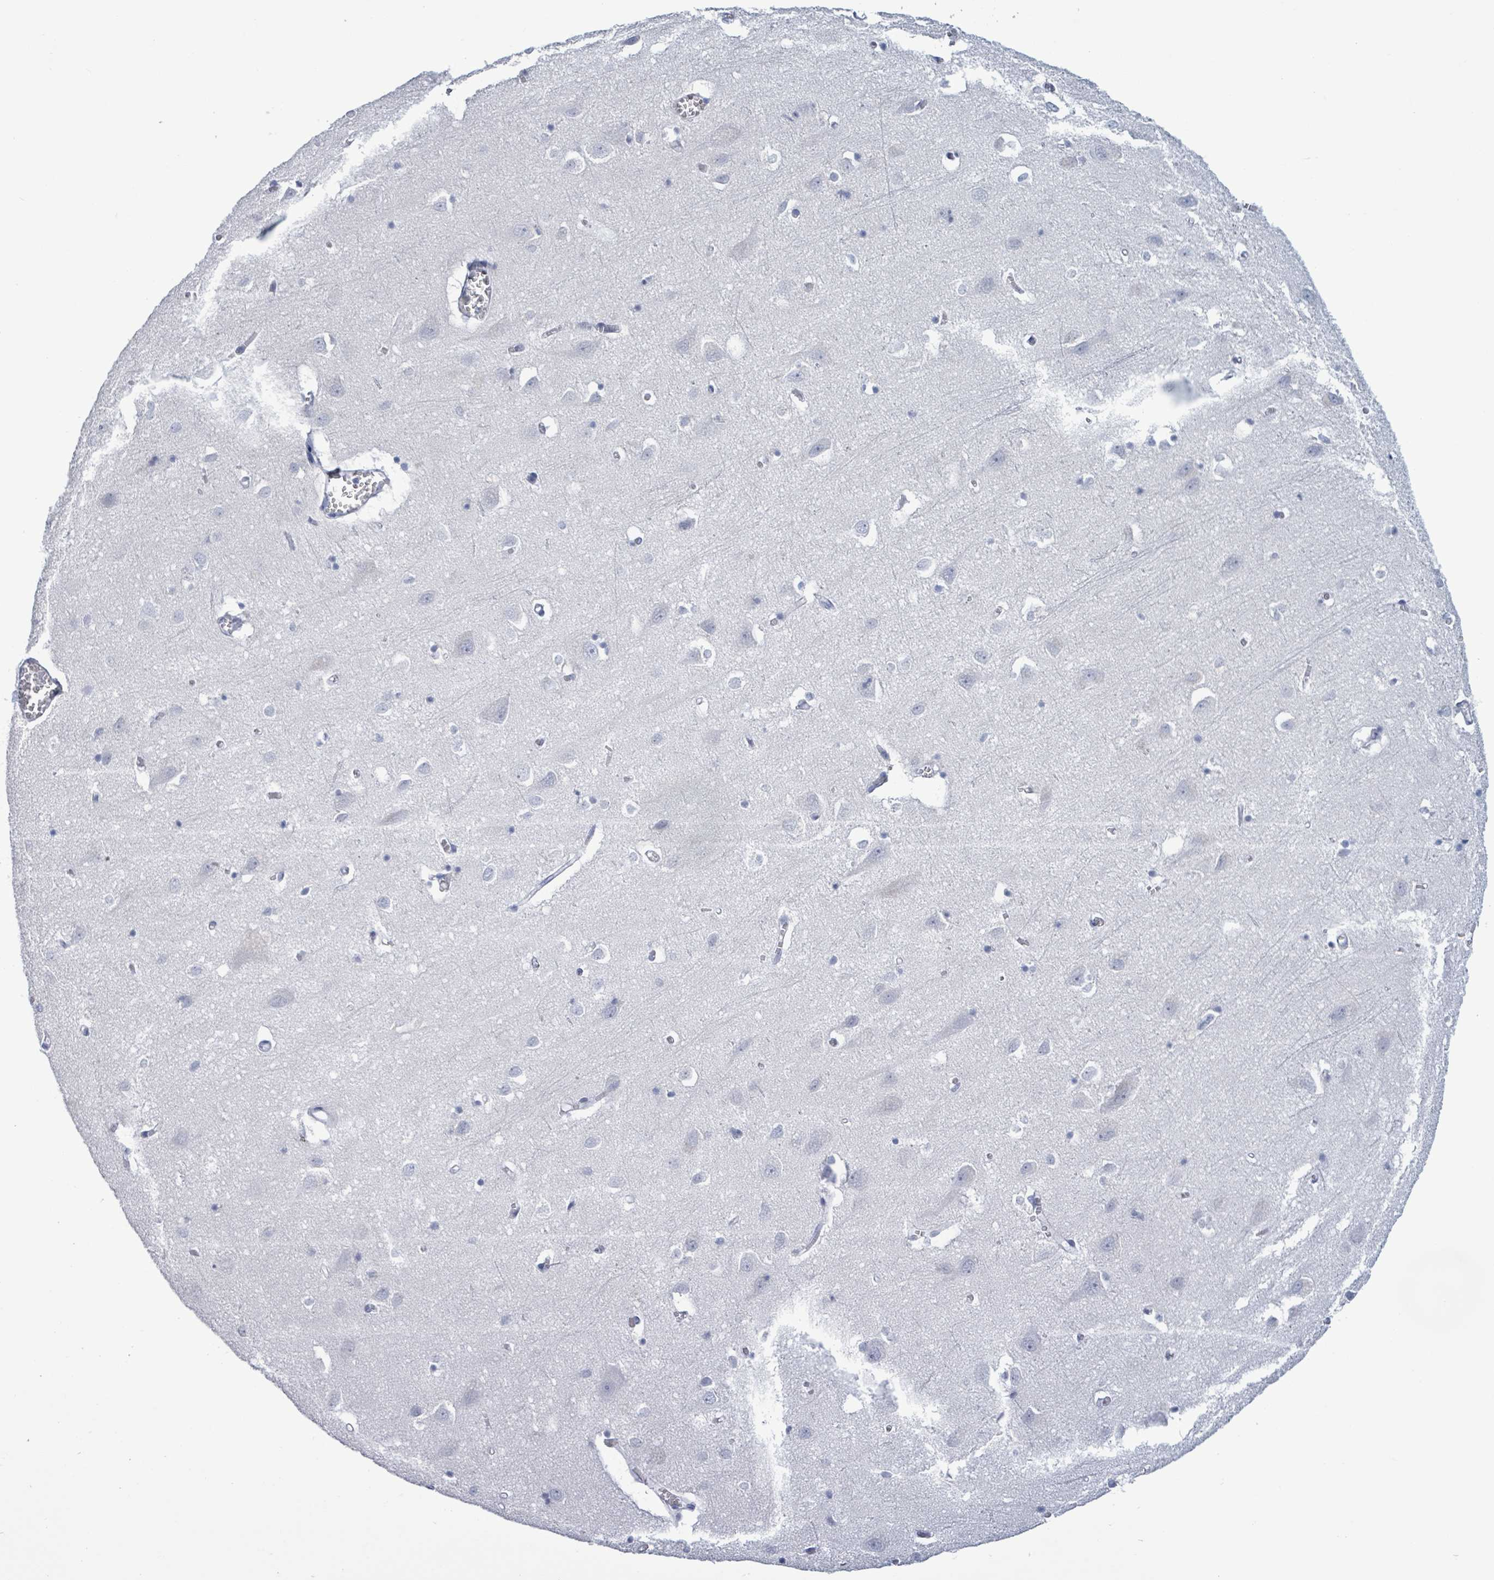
{"staining": {"intensity": "negative", "quantity": "none", "location": "none"}, "tissue": "cerebral cortex", "cell_type": "Endothelial cells", "image_type": "normal", "snomed": [{"axis": "morphology", "description": "Normal tissue, NOS"}, {"axis": "topography", "description": "Cerebral cortex"}], "caption": "IHC photomicrograph of benign cerebral cortex: cerebral cortex stained with DAB displays no significant protein staining in endothelial cells.", "gene": "NKX2", "patient": {"sex": "male", "age": 70}}